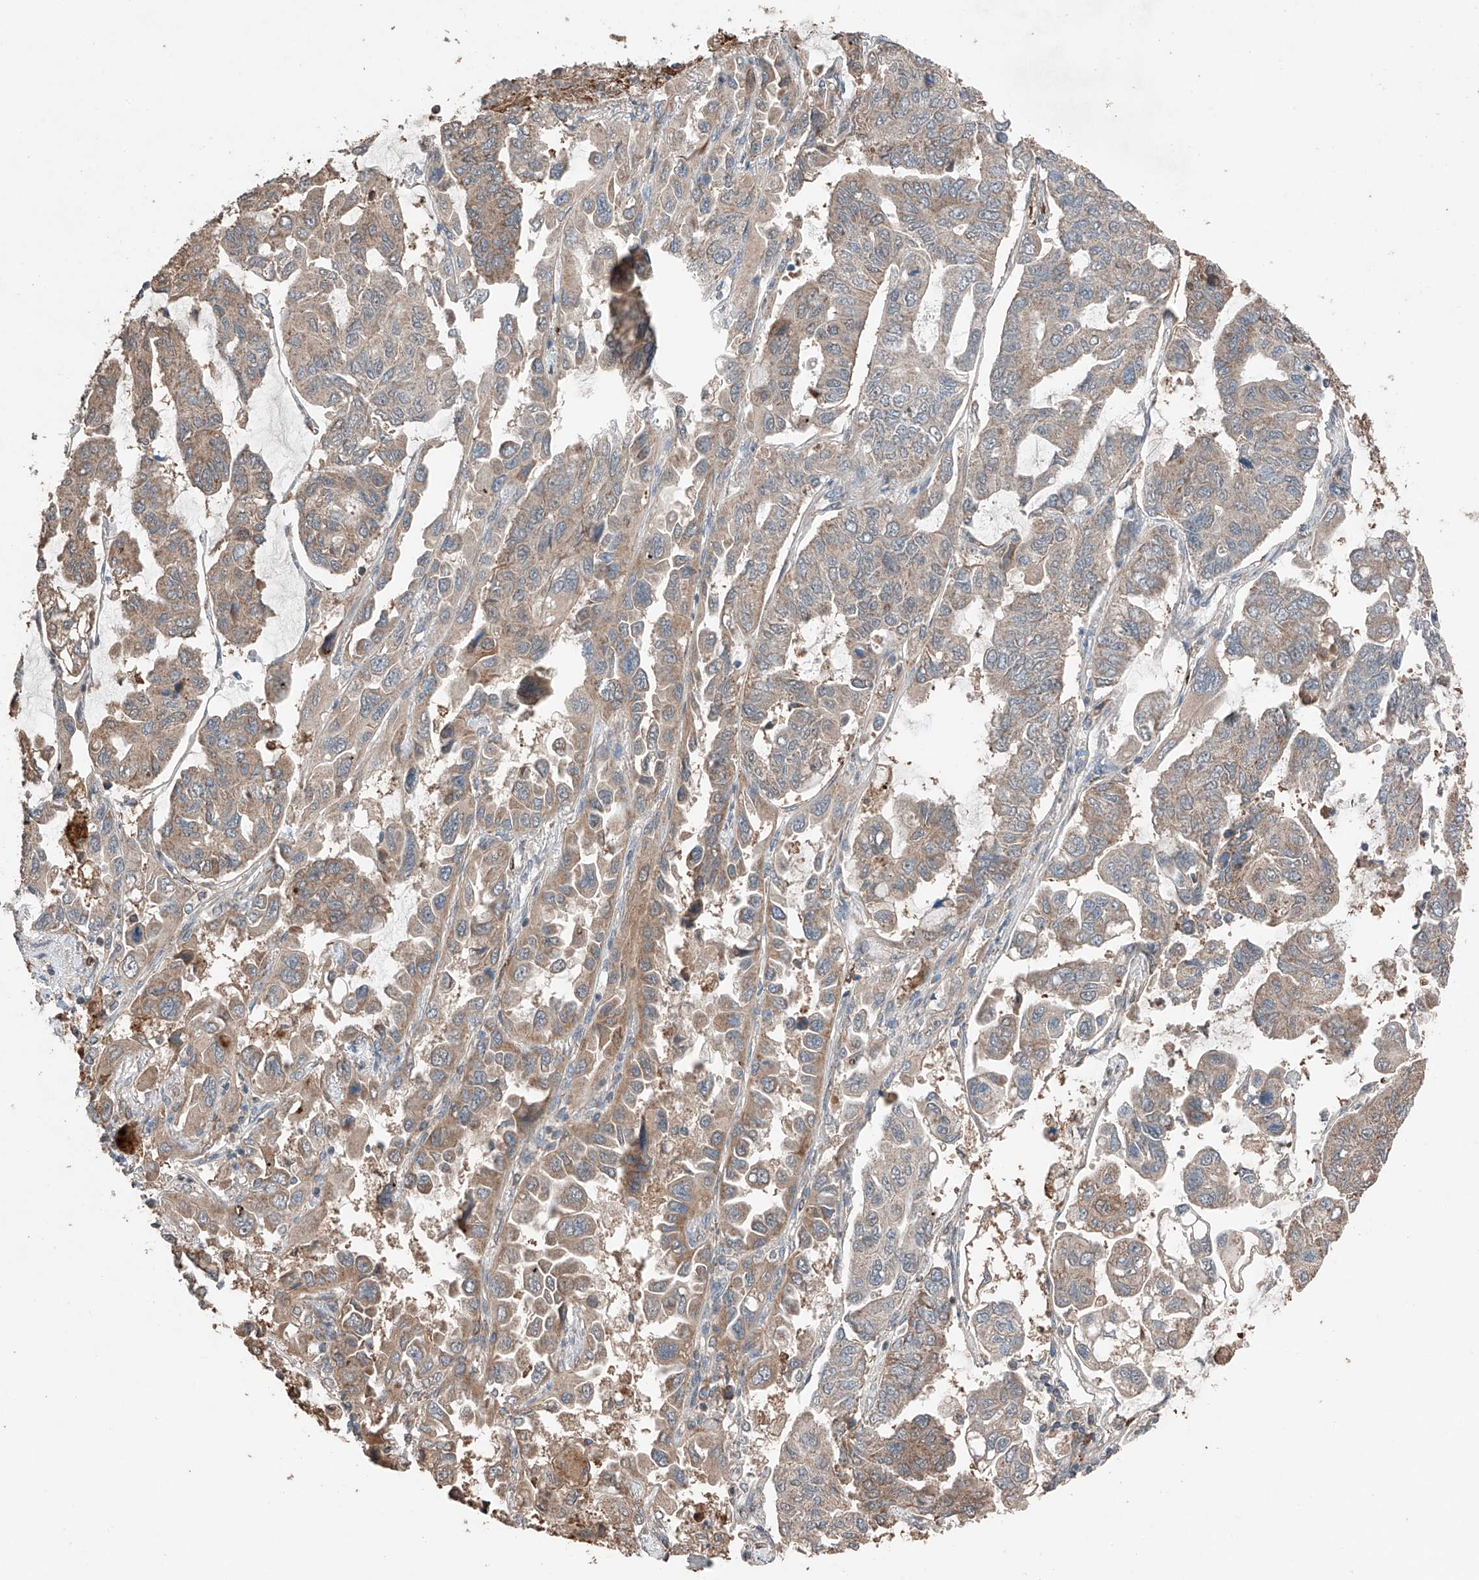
{"staining": {"intensity": "moderate", "quantity": ">75%", "location": "cytoplasmic/membranous"}, "tissue": "lung cancer", "cell_type": "Tumor cells", "image_type": "cancer", "snomed": [{"axis": "morphology", "description": "Adenocarcinoma, NOS"}, {"axis": "topography", "description": "Lung"}], "caption": "This micrograph shows immunohistochemistry (IHC) staining of lung cancer, with medium moderate cytoplasmic/membranous expression in approximately >75% of tumor cells.", "gene": "AP4B1", "patient": {"sex": "male", "age": 64}}